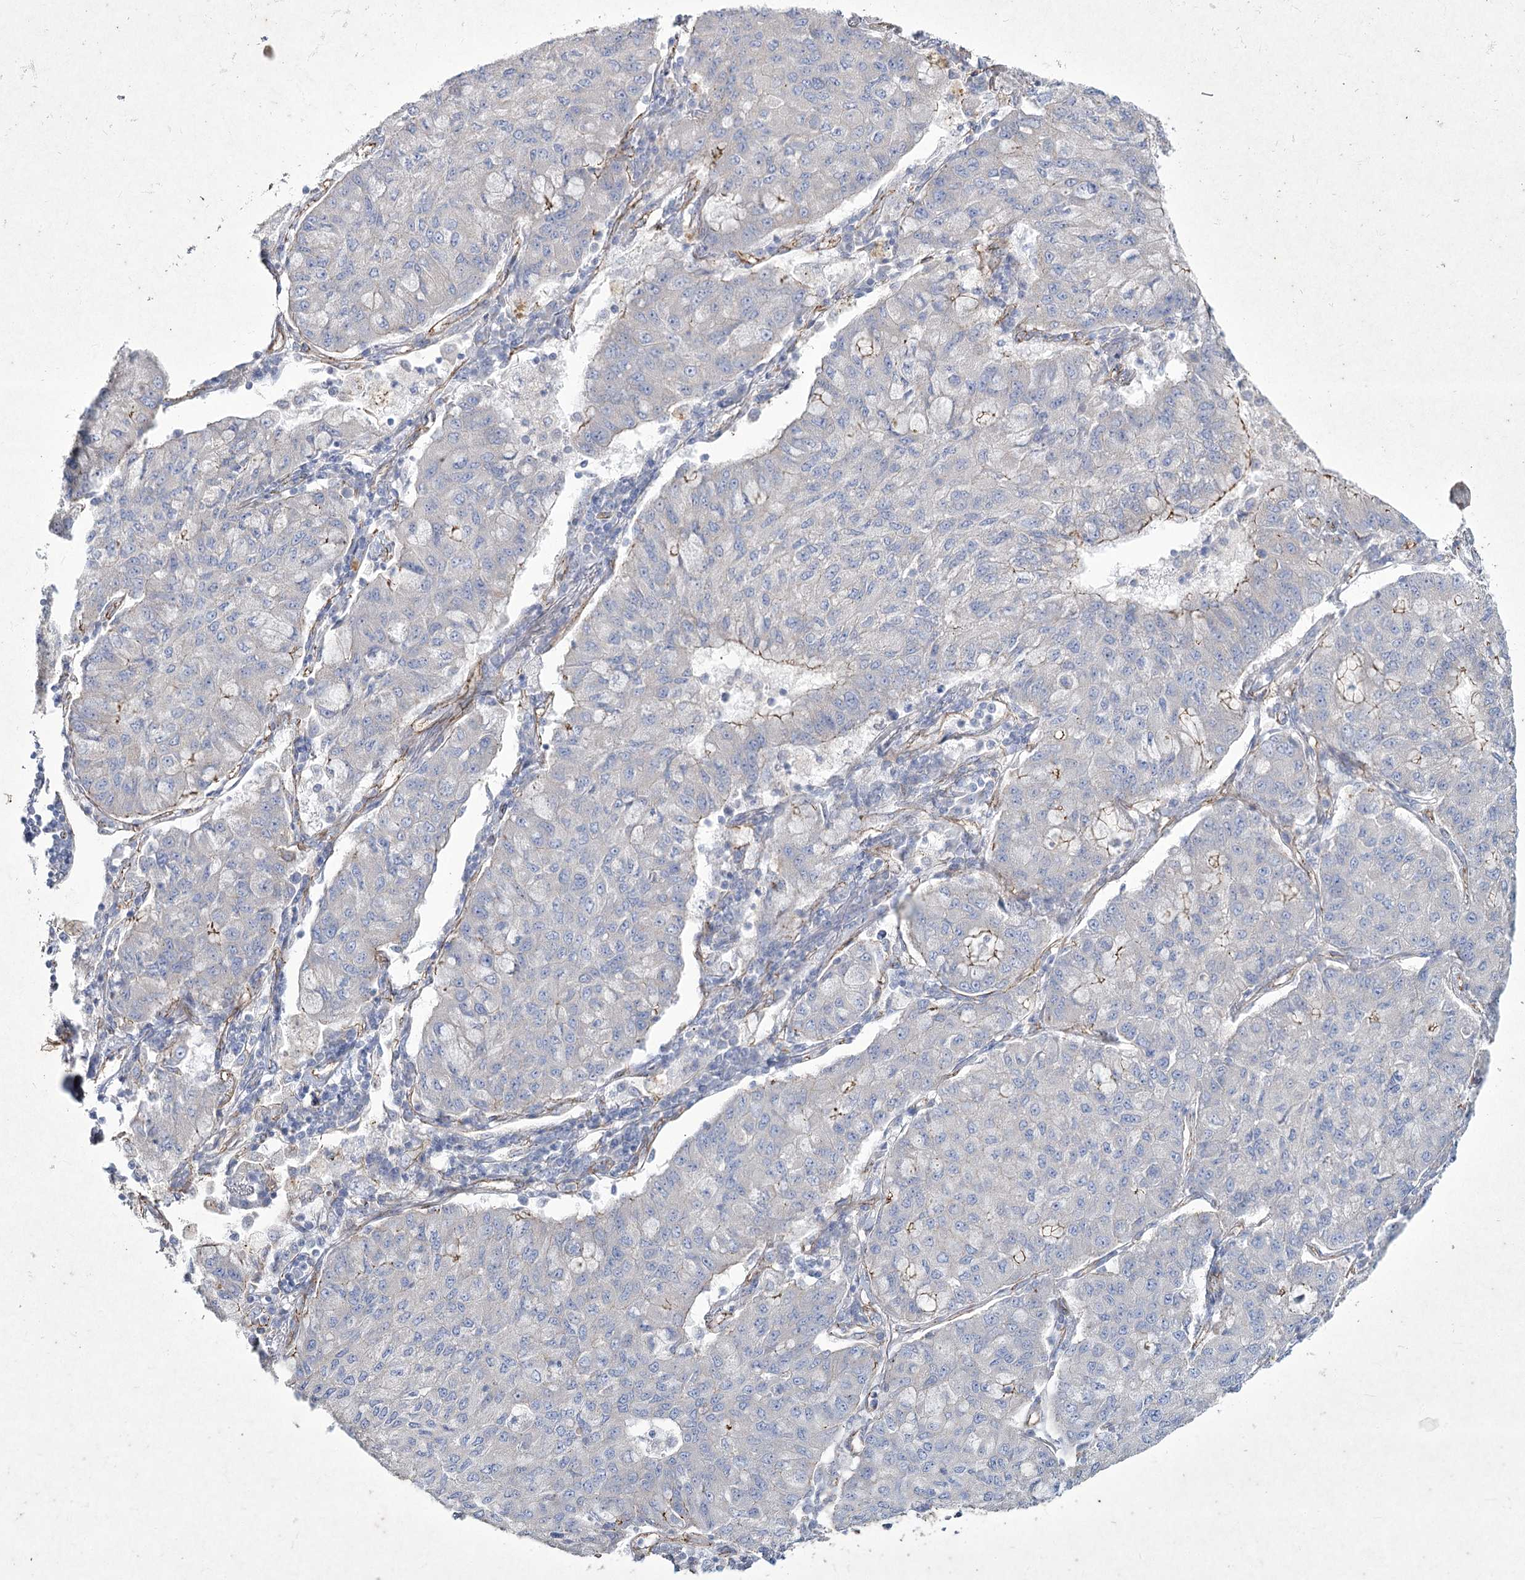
{"staining": {"intensity": "weak", "quantity": "<25%", "location": "cytoplasmic/membranous"}, "tissue": "lung cancer", "cell_type": "Tumor cells", "image_type": "cancer", "snomed": [{"axis": "morphology", "description": "Squamous cell carcinoma, NOS"}, {"axis": "topography", "description": "Lung"}], "caption": "Tumor cells are negative for brown protein staining in squamous cell carcinoma (lung).", "gene": "LDLRAD3", "patient": {"sex": "male", "age": 74}}